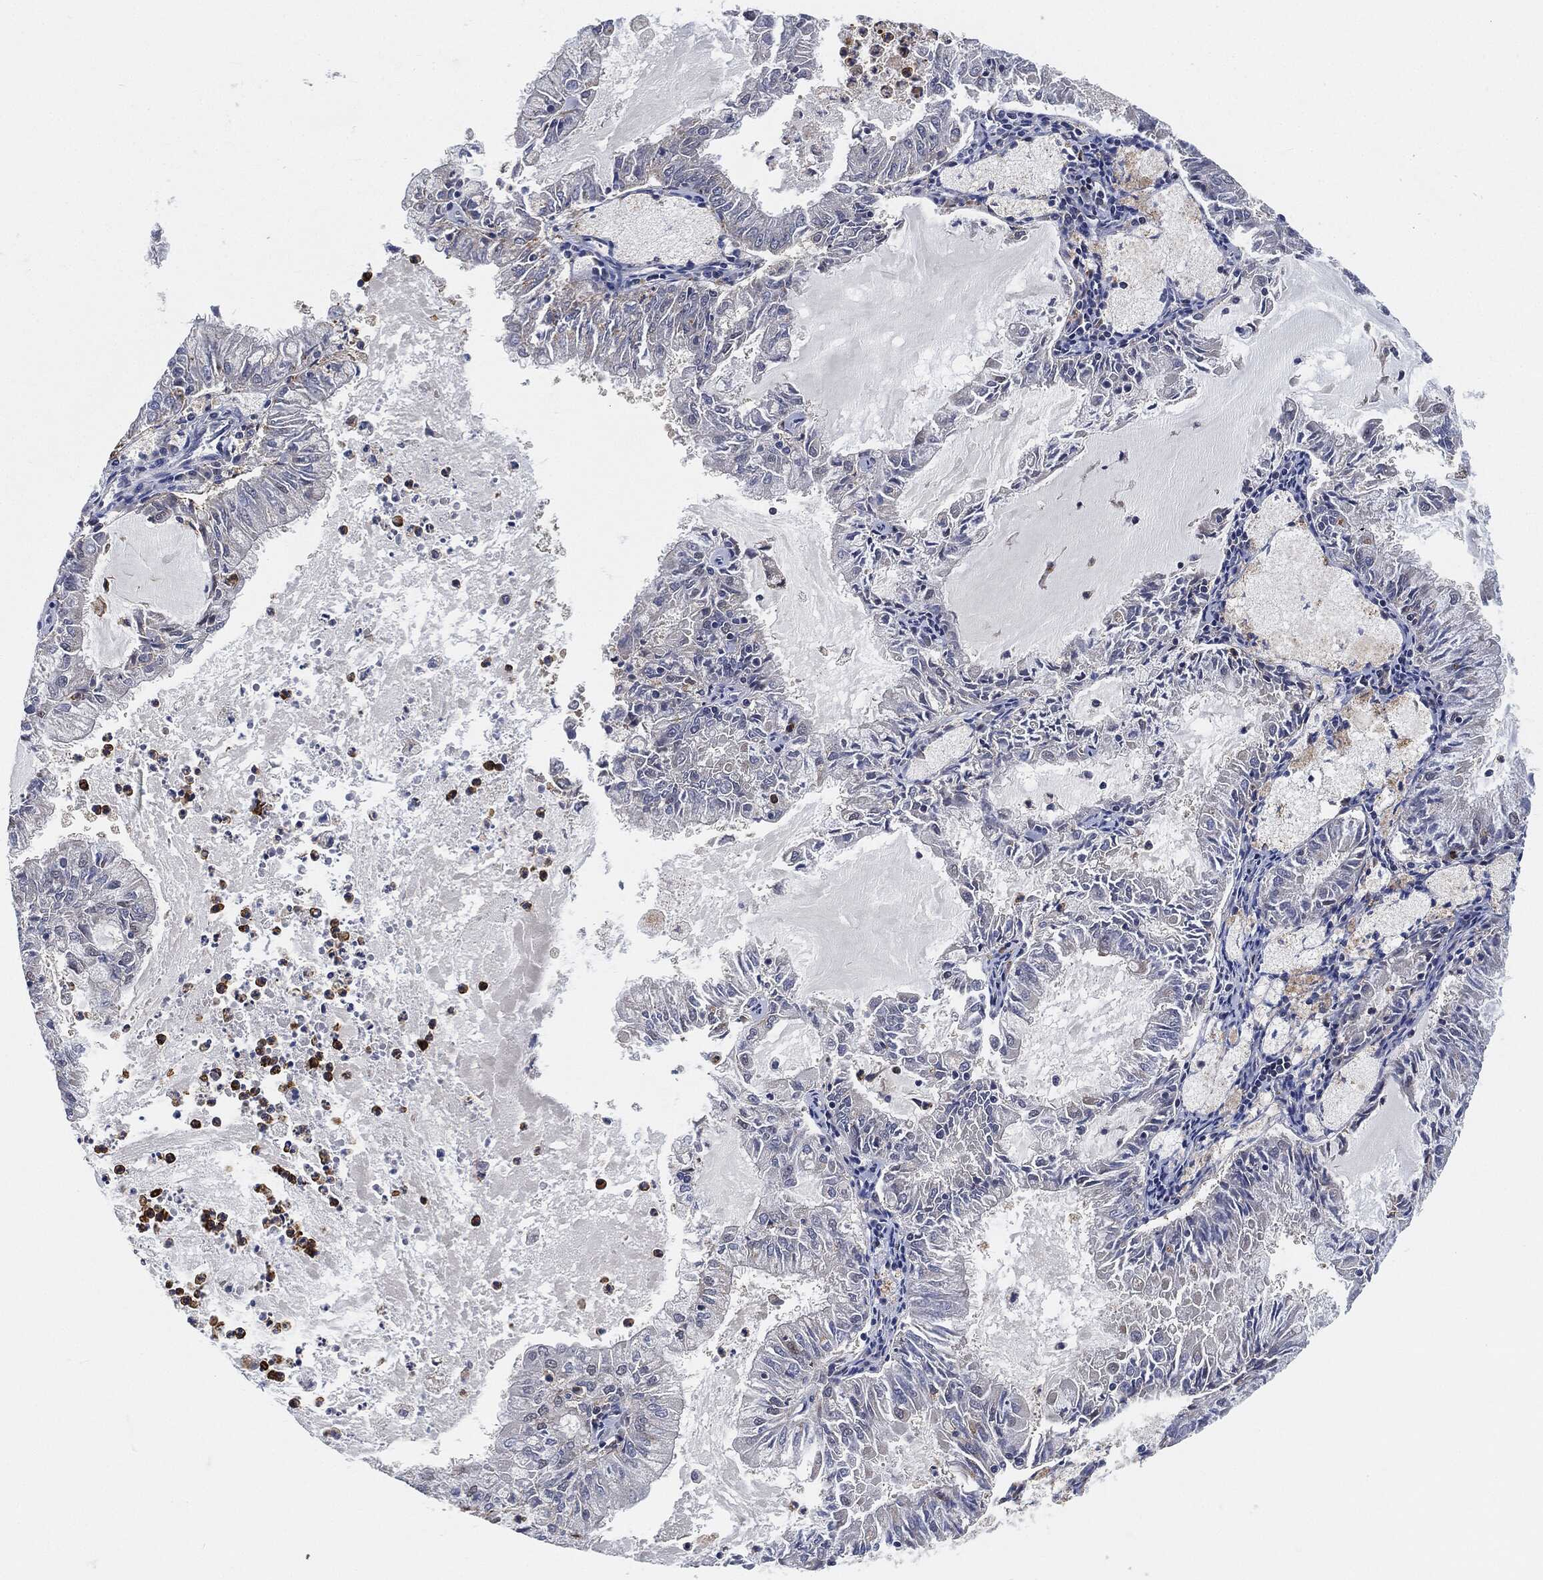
{"staining": {"intensity": "moderate", "quantity": "<25%", "location": "cytoplasmic/membranous"}, "tissue": "endometrial cancer", "cell_type": "Tumor cells", "image_type": "cancer", "snomed": [{"axis": "morphology", "description": "Adenocarcinoma, NOS"}, {"axis": "topography", "description": "Endometrium"}], "caption": "Immunohistochemical staining of endometrial adenocarcinoma reveals moderate cytoplasmic/membranous protein staining in approximately <25% of tumor cells.", "gene": "VSIG4", "patient": {"sex": "female", "age": 57}}